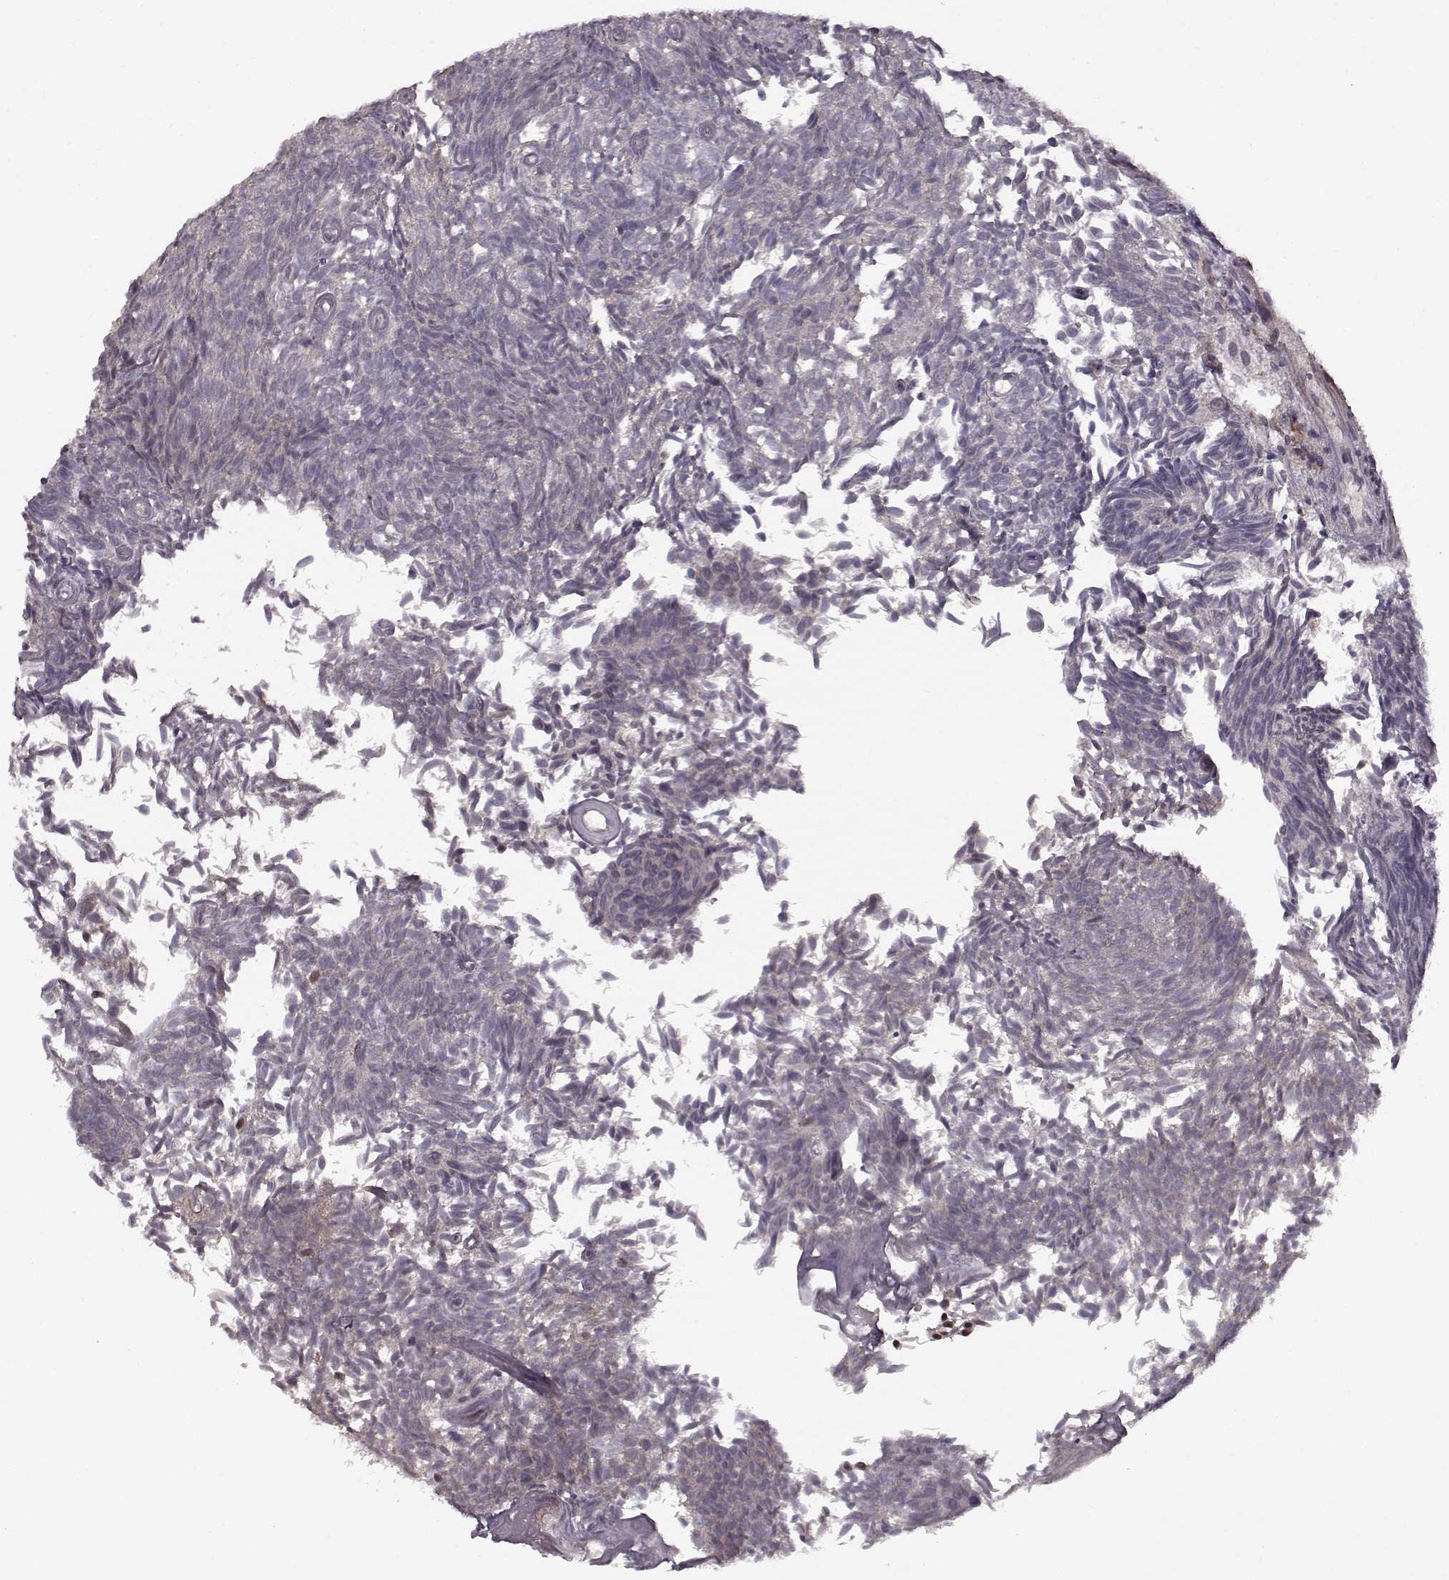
{"staining": {"intensity": "negative", "quantity": "none", "location": "none"}, "tissue": "urothelial cancer", "cell_type": "Tumor cells", "image_type": "cancer", "snomed": [{"axis": "morphology", "description": "Urothelial carcinoma, Low grade"}, {"axis": "topography", "description": "Urinary bladder"}], "caption": "This photomicrograph is of urothelial carcinoma (low-grade) stained with immunohistochemistry (IHC) to label a protein in brown with the nuclei are counter-stained blue. There is no positivity in tumor cells.", "gene": "SLAIN2", "patient": {"sex": "male", "age": 77}}